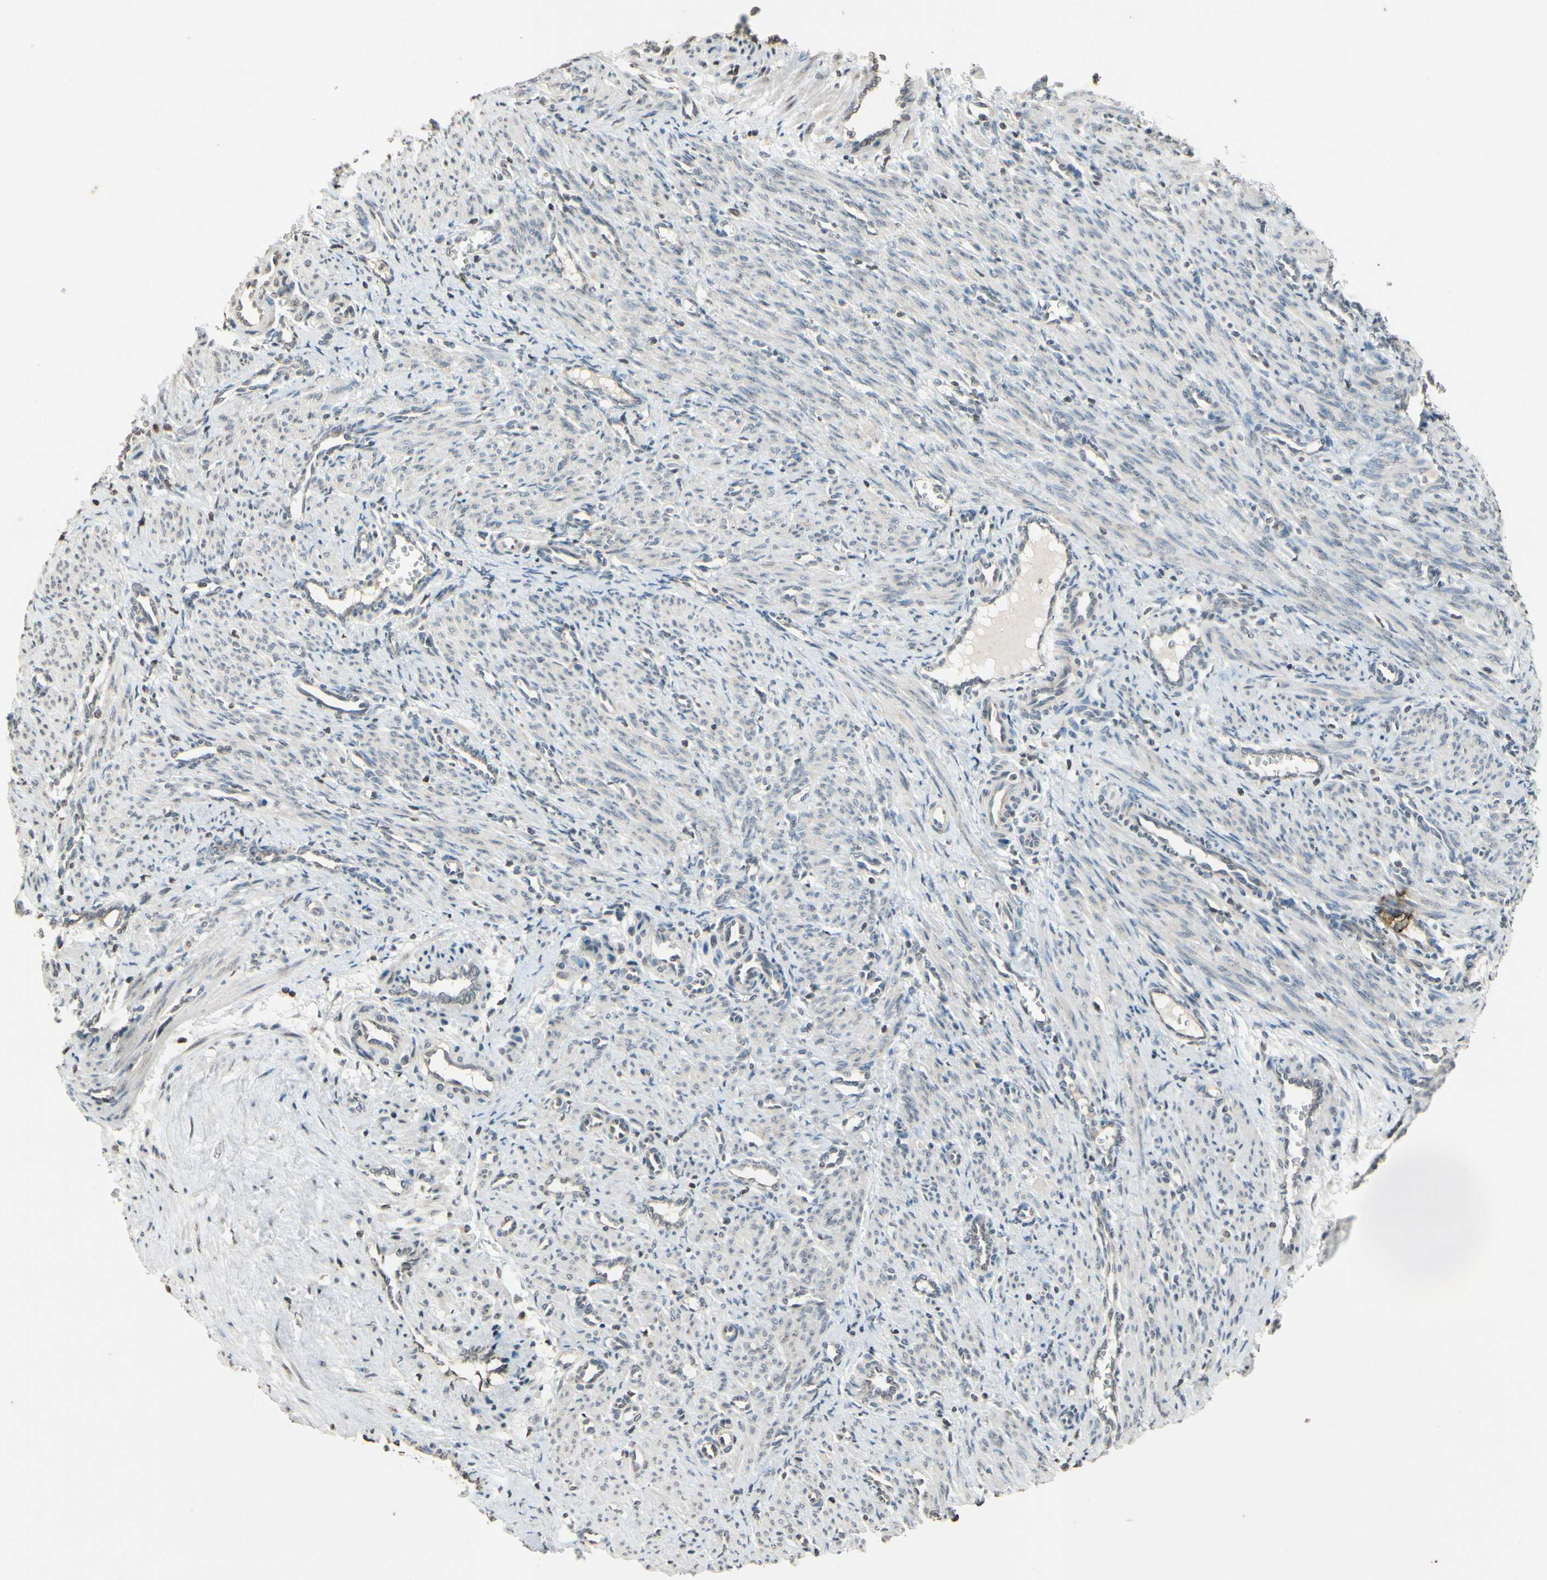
{"staining": {"intensity": "negative", "quantity": "none", "location": "none"}, "tissue": "smooth muscle", "cell_type": "Smooth muscle cells", "image_type": "normal", "snomed": [{"axis": "morphology", "description": "Normal tissue, NOS"}, {"axis": "topography", "description": "Endometrium"}], "caption": "Smooth muscle cells are negative for protein expression in benign human smooth muscle. (Brightfield microscopy of DAB (3,3'-diaminobenzidine) IHC at high magnification).", "gene": "CLDN11", "patient": {"sex": "female", "age": 33}}